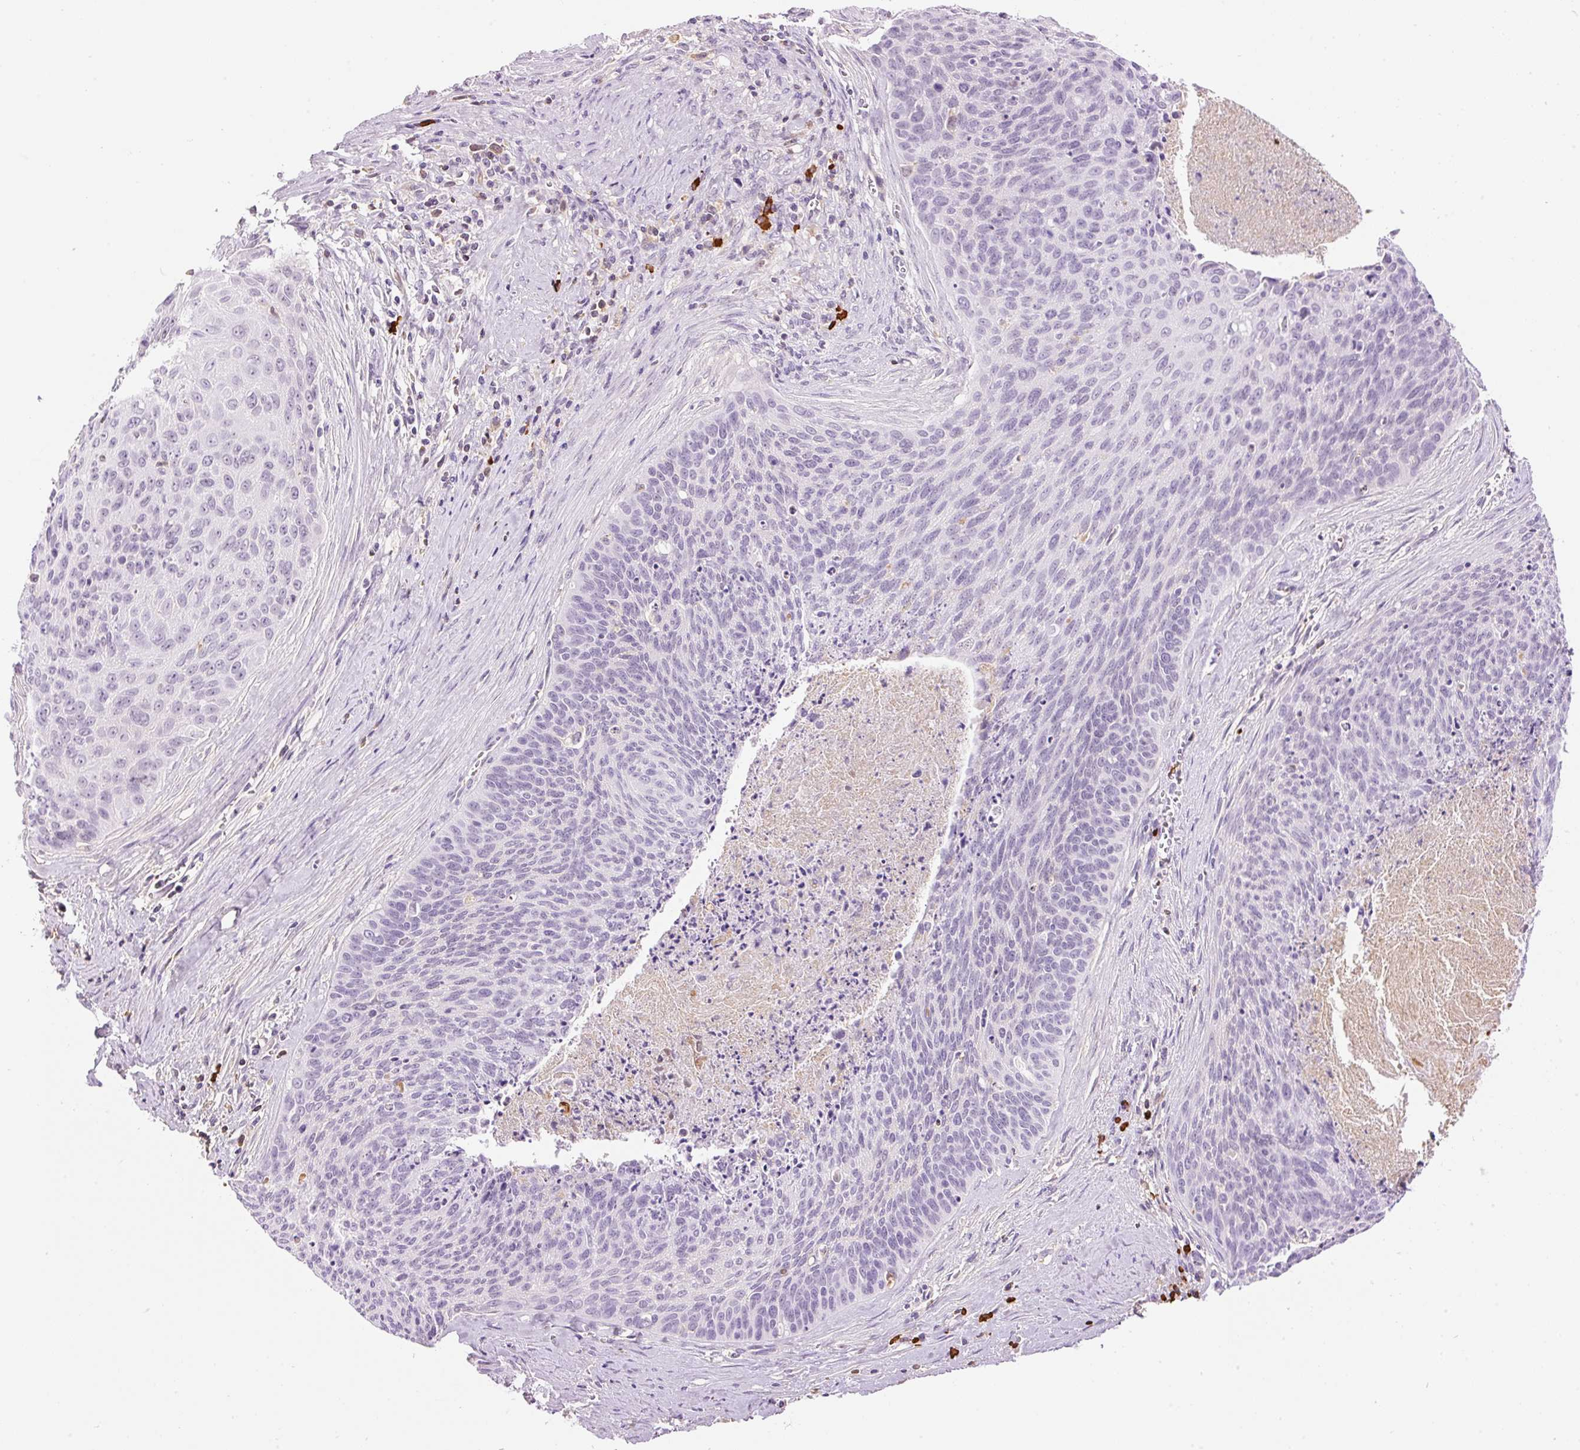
{"staining": {"intensity": "negative", "quantity": "none", "location": "none"}, "tissue": "cervical cancer", "cell_type": "Tumor cells", "image_type": "cancer", "snomed": [{"axis": "morphology", "description": "Squamous cell carcinoma, NOS"}, {"axis": "topography", "description": "Cervix"}], "caption": "The micrograph reveals no staining of tumor cells in cervical cancer.", "gene": "PRPF38B", "patient": {"sex": "female", "age": 55}}